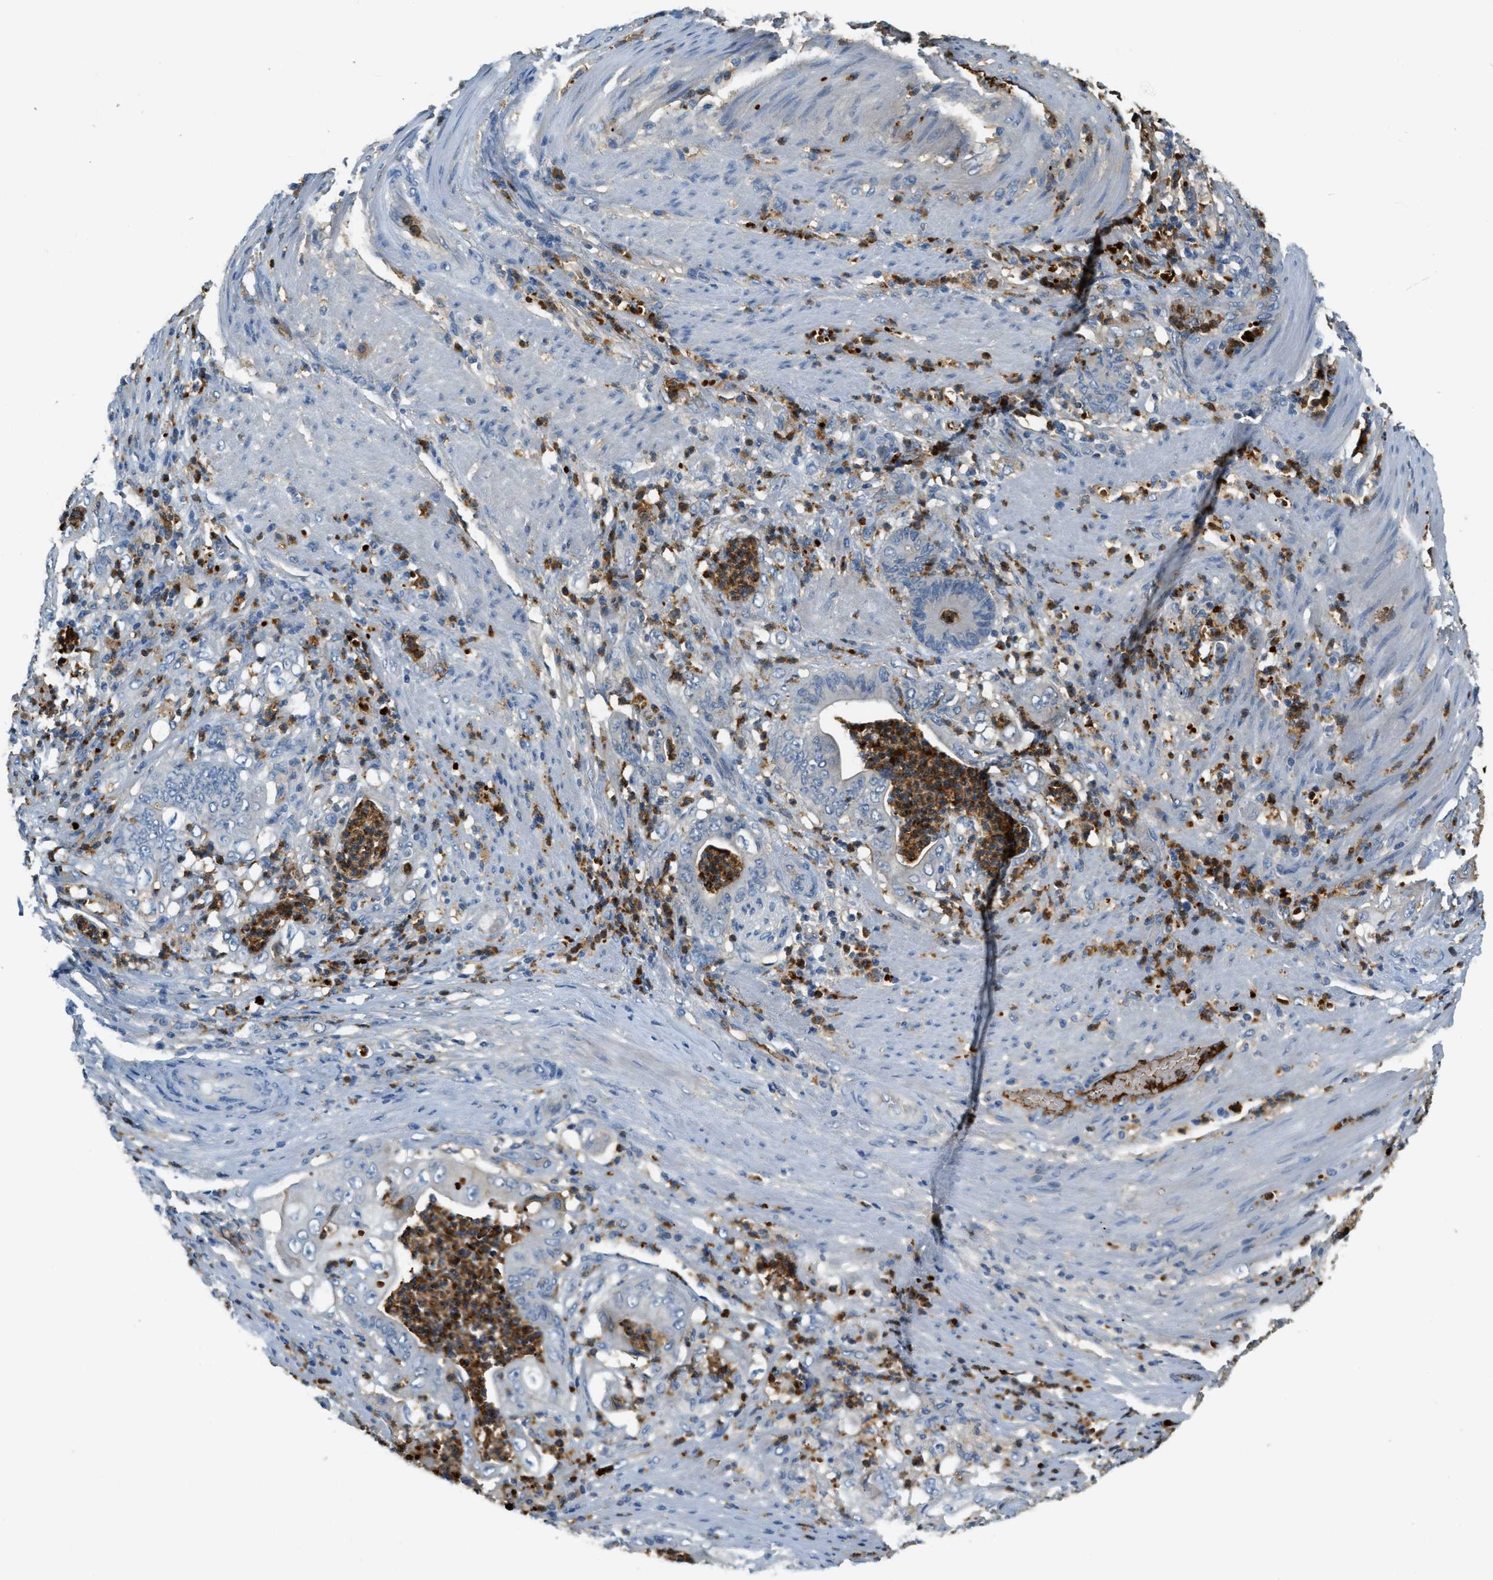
{"staining": {"intensity": "negative", "quantity": "none", "location": "none"}, "tissue": "stomach cancer", "cell_type": "Tumor cells", "image_type": "cancer", "snomed": [{"axis": "morphology", "description": "Adenocarcinoma, NOS"}, {"axis": "topography", "description": "Stomach"}], "caption": "Adenocarcinoma (stomach) was stained to show a protein in brown. There is no significant expression in tumor cells.", "gene": "PRTN3", "patient": {"sex": "female", "age": 73}}